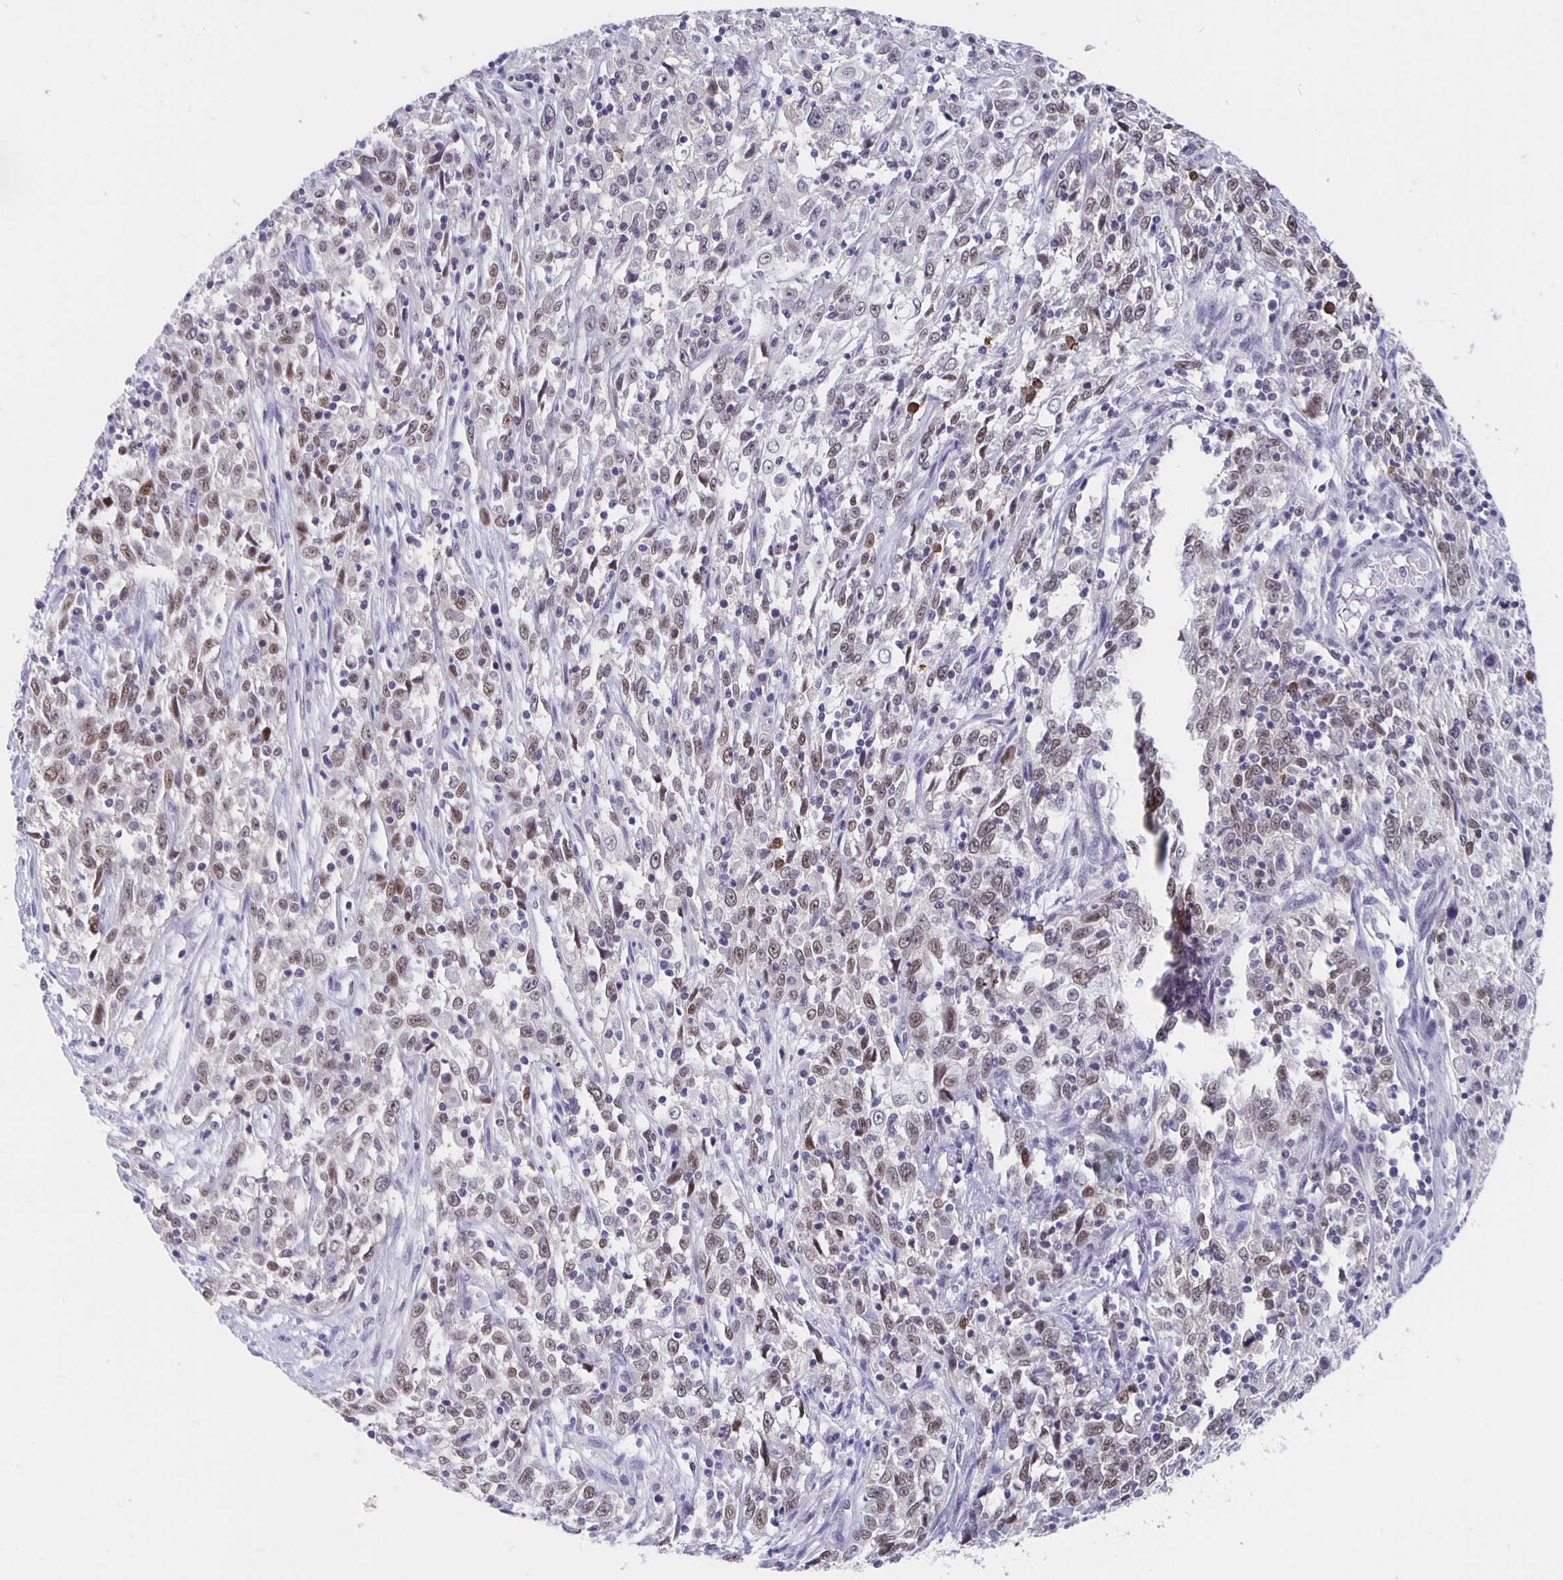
{"staining": {"intensity": "weak", "quantity": "25%-75%", "location": "nuclear"}, "tissue": "cervical cancer", "cell_type": "Tumor cells", "image_type": "cancer", "snomed": [{"axis": "morphology", "description": "Adenocarcinoma, NOS"}, {"axis": "topography", "description": "Cervix"}], "caption": "Cervical cancer (adenocarcinoma) stained with a brown dye shows weak nuclear positive staining in about 25%-75% of tumor cells.", "gene": "ZNF691", "patient": {"sex": "female", "age": 40}}